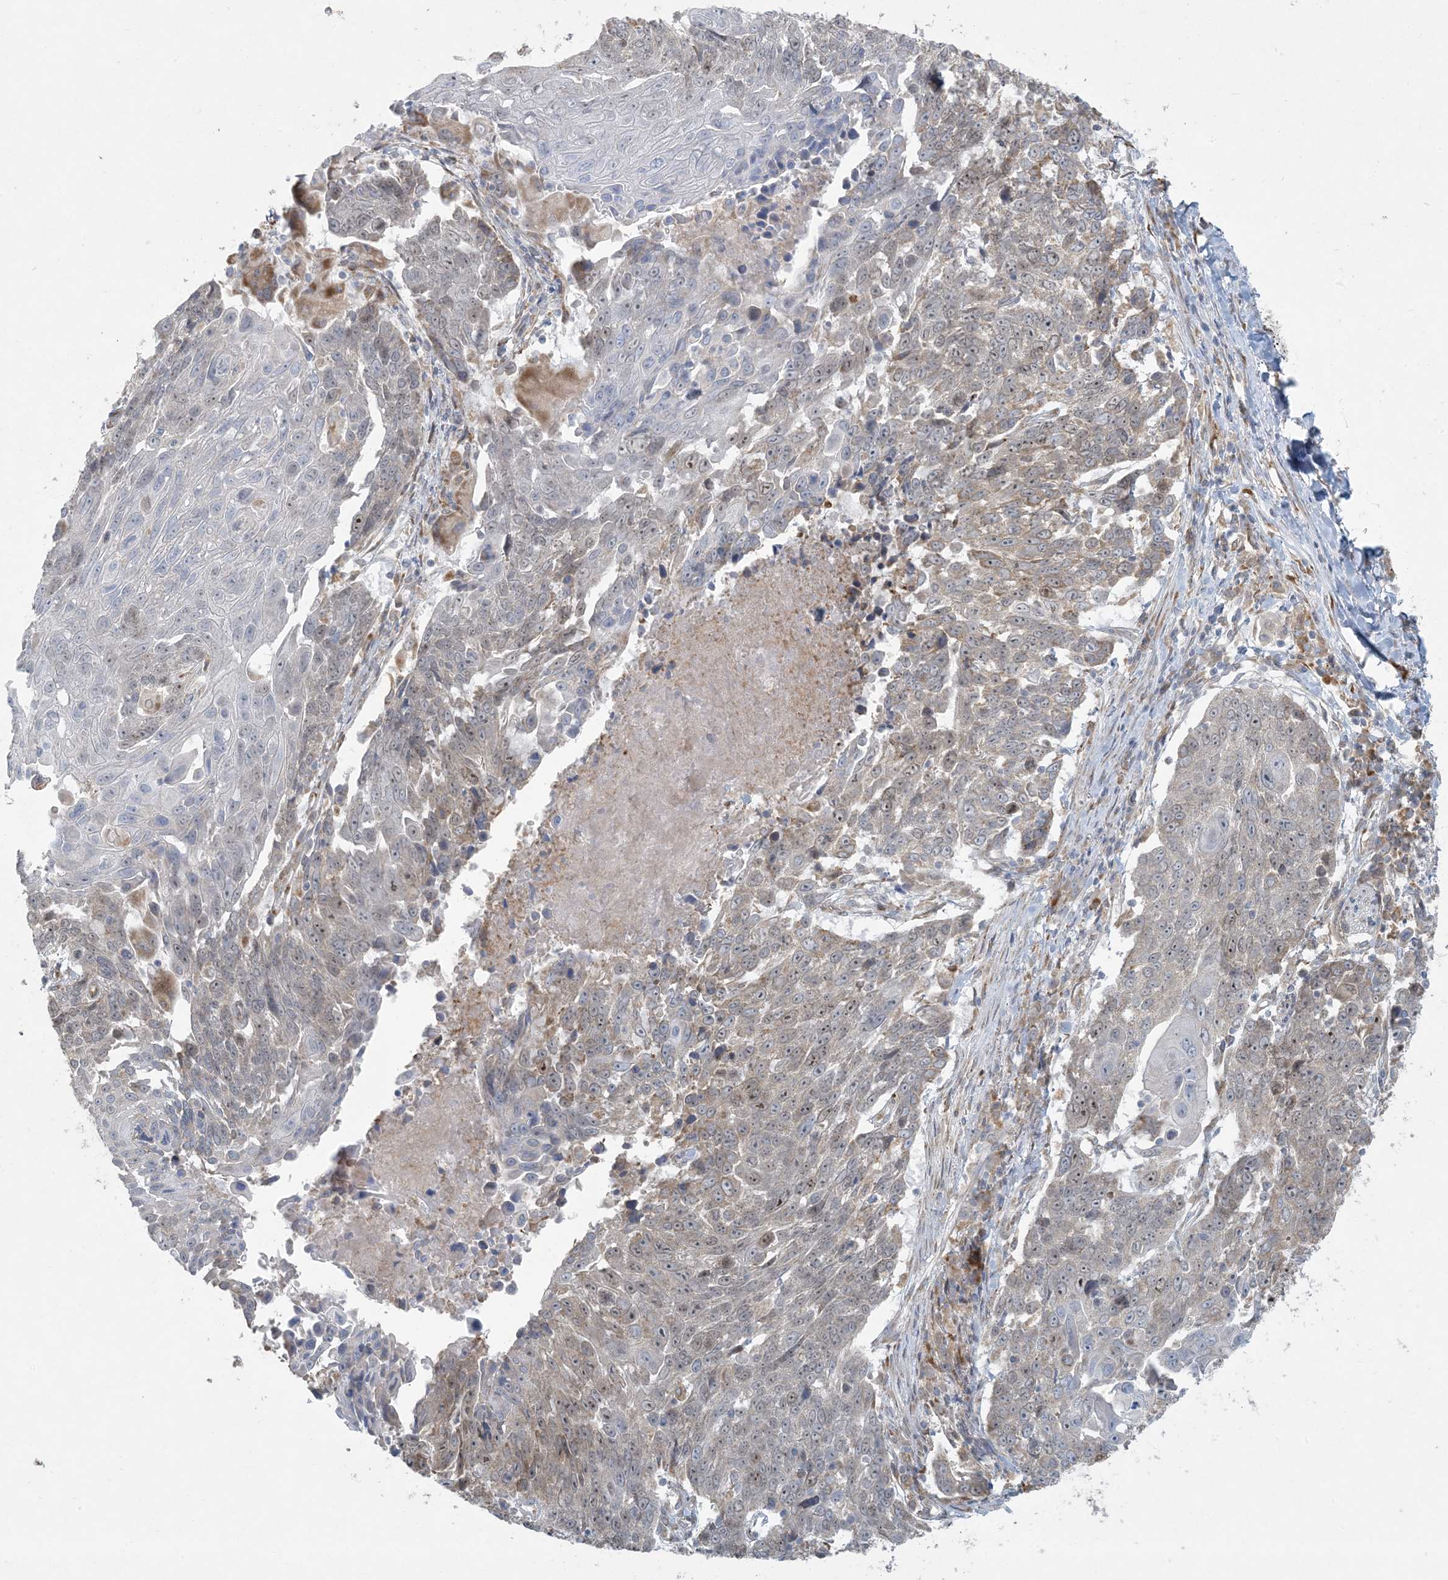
{"staining": {"intensity": "moderate", "quantity": "25%-75%", "location": "cytoplasmic/membranous,nuclear"}, "tissue": "lung cancer", "cell_type": "Tumor cells", "image_type": "cancer", "snomed": [{"axis": "morphology", "description": "Squamous cell carcinoma, NOS"}, {"axis": "topography", "description": "Lung"}], "caption": "Tumor cells show medium levels of moderate cytoplasmic/membranous and nuclear positivity in approximately 25%-75% of cells in lung cancer.", "gene": "HACL1", "patient": {"sex": "male", "age": 66}}